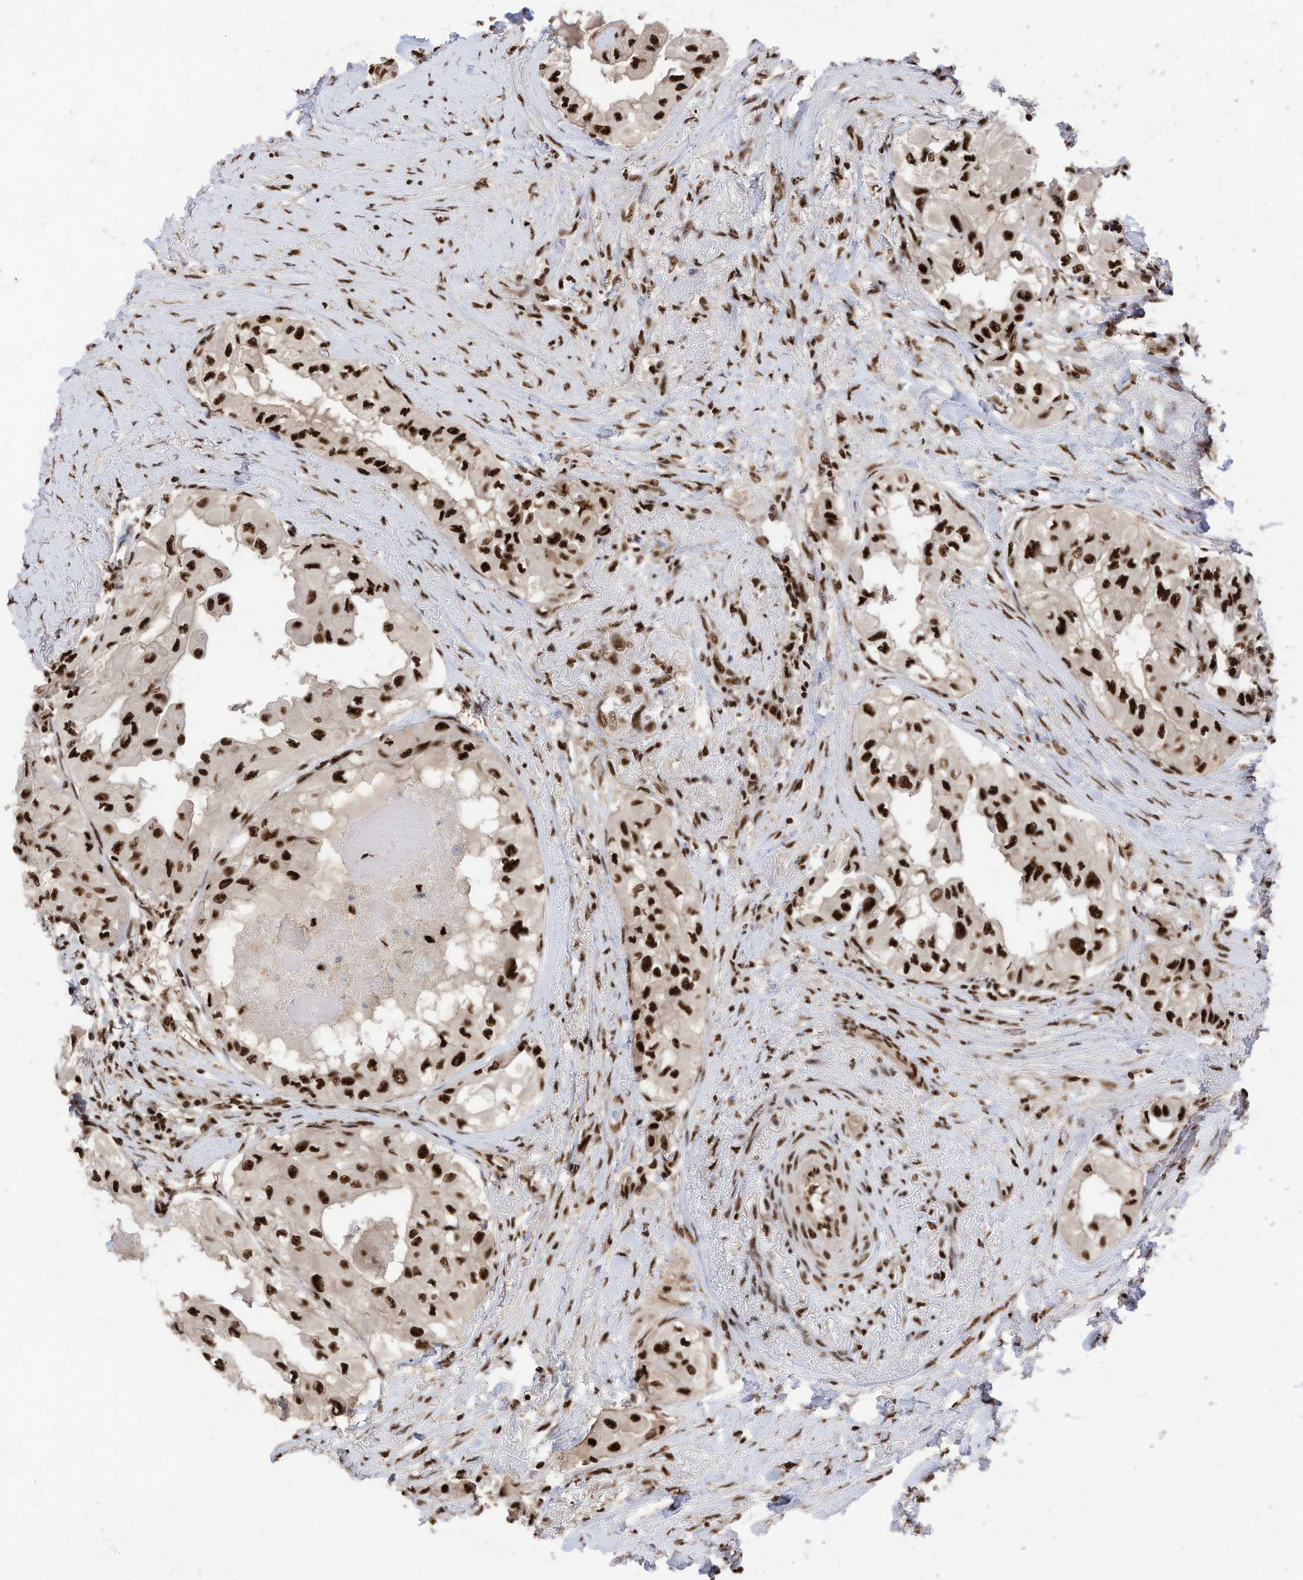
{"staining": {"intensity": "strong", "quantity": ">75%", "location": "nuclear"}, "tissue": "thyroid cancer", "cell_type": "Tumor cells", "image_type": "cancer", "snomed": [{"axis": "morphology", "description": "Papillary adenocarcinoma, NOS"}, {"axis": "topography", "description": "Thyroid gland"}], "caption": "Papillary adenocarcinoma (thyroid) was stained to show a protein in brown. There is high levels of strong nuclear expression in about >75% of tumor cells. The staining was performed using DAB (3,3'-diaminobenzidine), with brown indicating positive protein expression. Nuclei are stained blue with hematoxylin.", "gene": "SF3A3", "patient": {"sex": "female", "age": 59}}